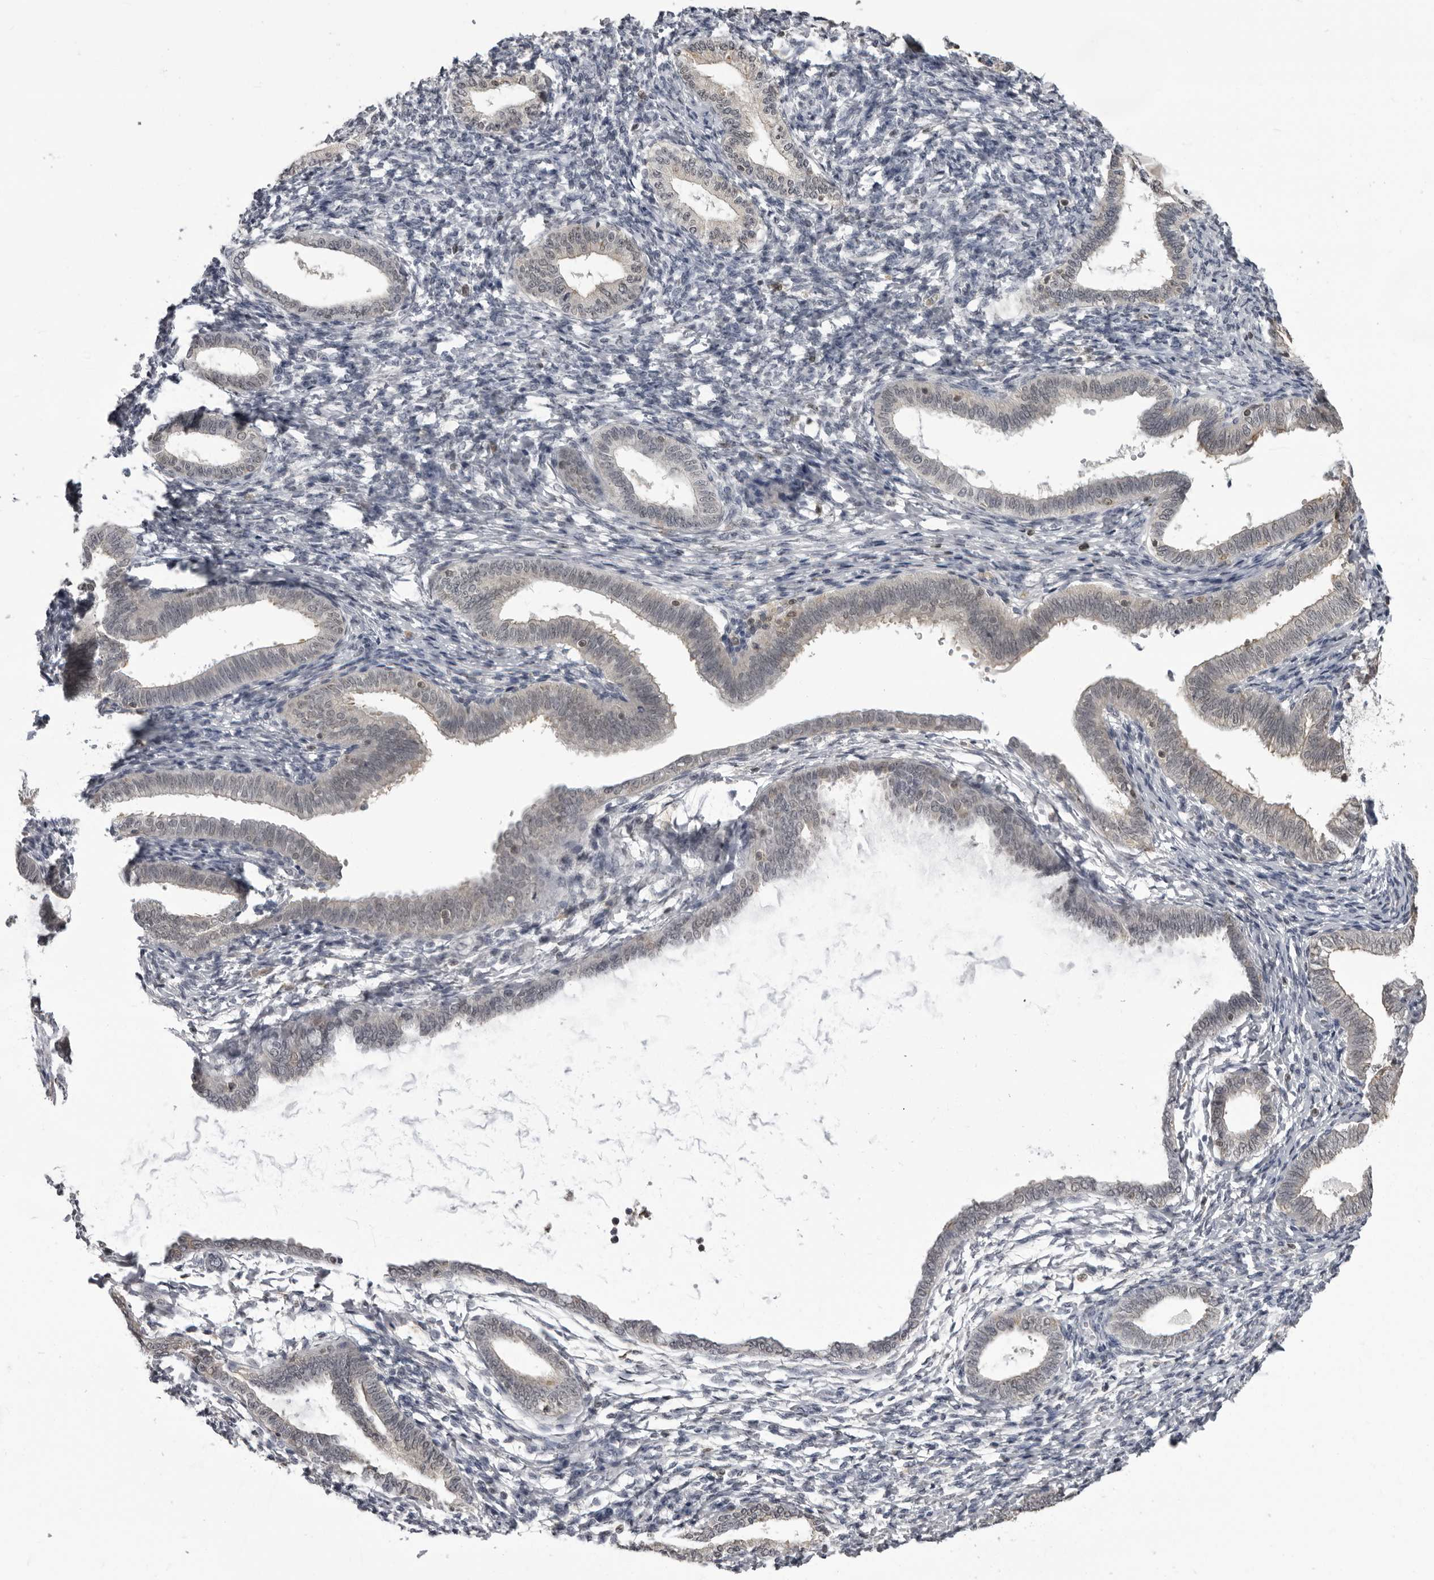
{"staining": {"intensity": "negative", "quantity": "none", "location": "none"}, "tissue": "endometrium", "cell_type": "Cells in endometrial stroma", "image_type": "normal", "snomed": [{"axis": "morphology", "description": "Normal tissue, NOS"}, {"axis": "topography", "description": "Endometrium"}], "caption": "IHC of benign endometrium displays no expression in cells in endometrial stroma.", "gene": "PDCL3", "patient": {"sex": "female", "age": 77}}